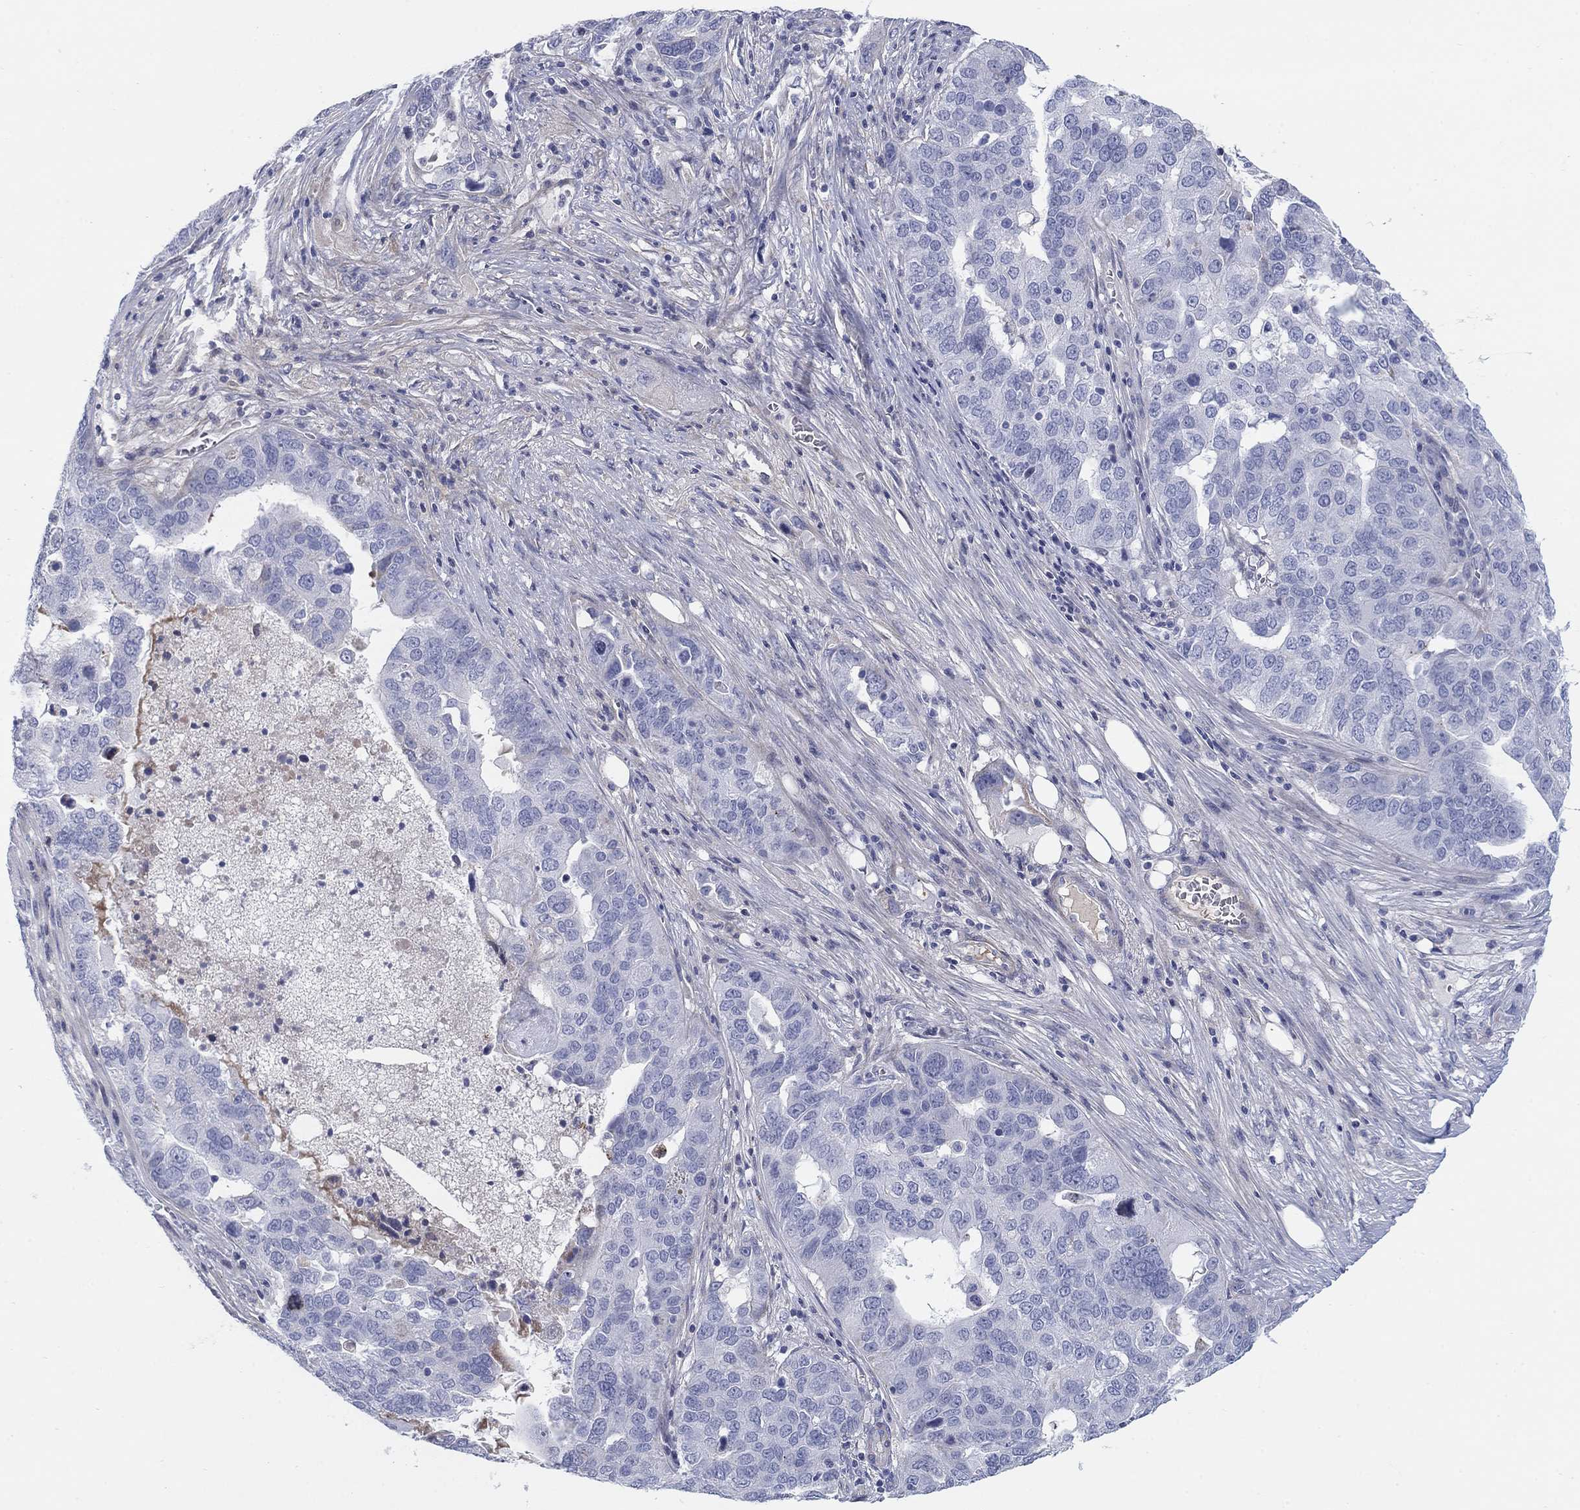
{"staining": {"intensity": "negative", "quantity": "none", "location": "none"}, "tissue": "ovarian cancer", "cell_type": "Tumor cells", "image_type": "cancer", "snomed": [{"axis": "morphology", "description": "Carcinoma, endometroid"}, {"axis": "topography", "description": "Soft tissue"}, {"axis": "topography", "description": "Ovary"}], "caption": "Ovarian cancer (endometroid carcinoma) was stained to show a protein in brown. There is no significant staining in tumor cells.", "gene": "HEATR4", "patient": {"sex": "female", "age": 52}}